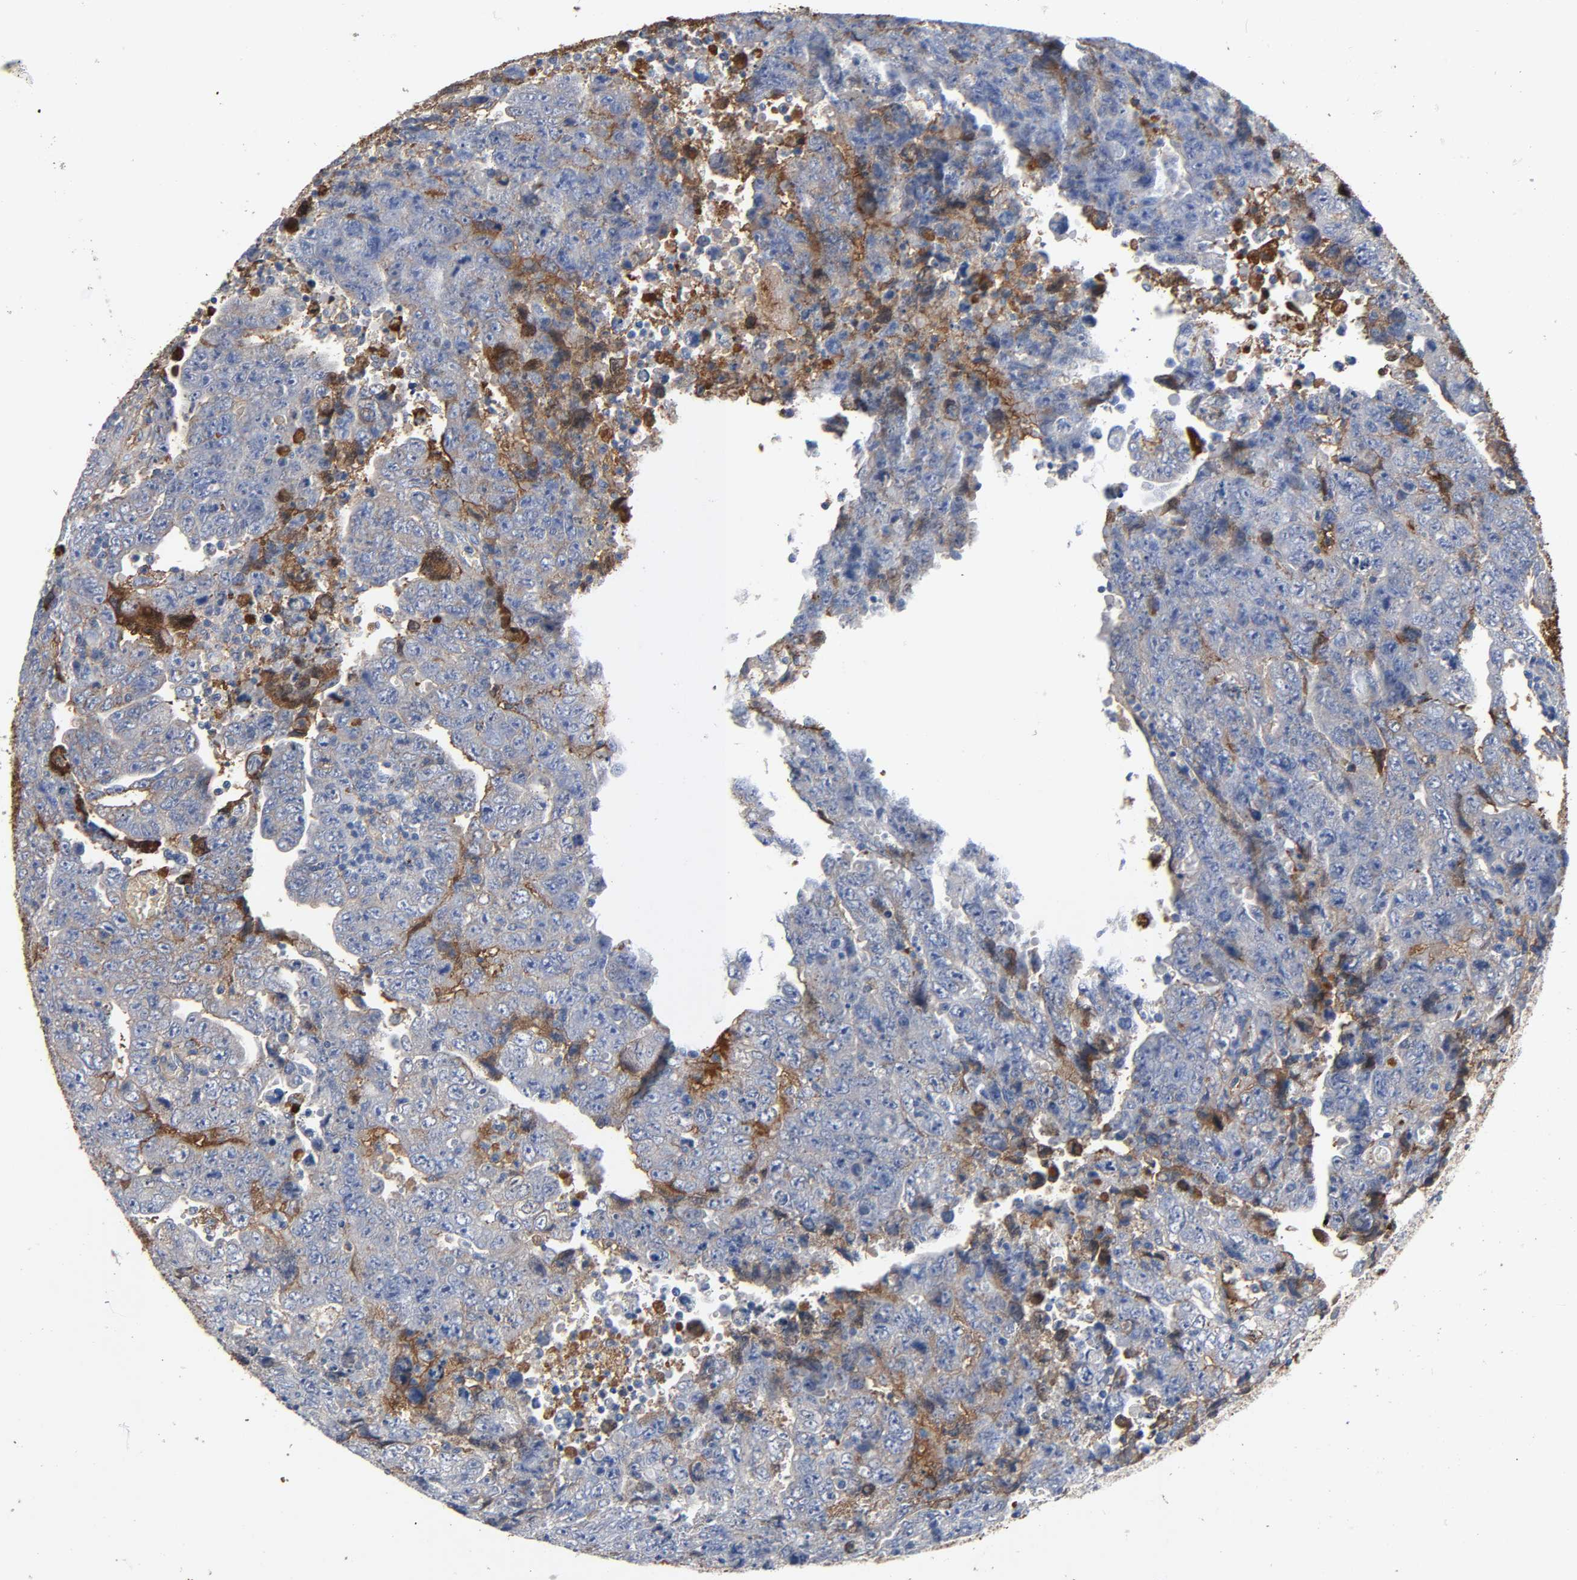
{"staining": {"intensity": "negative", "quantity": "none", "location": "none"}, "tissue": "testis cancer", "cell_type": "Tumor cells", "image_type": "cancer", "snomed": [{"axis": "morphology", "description": "Carcinoma, Embryonal, NOS"}, {"axis": "topography", "description": "Testis"}], "caption": "This is an IHC micrograph of testis cancer. There is no expression in tumor cells.", "gene": "FBLN1", "patient": {"sex": "male", "age": 28}}